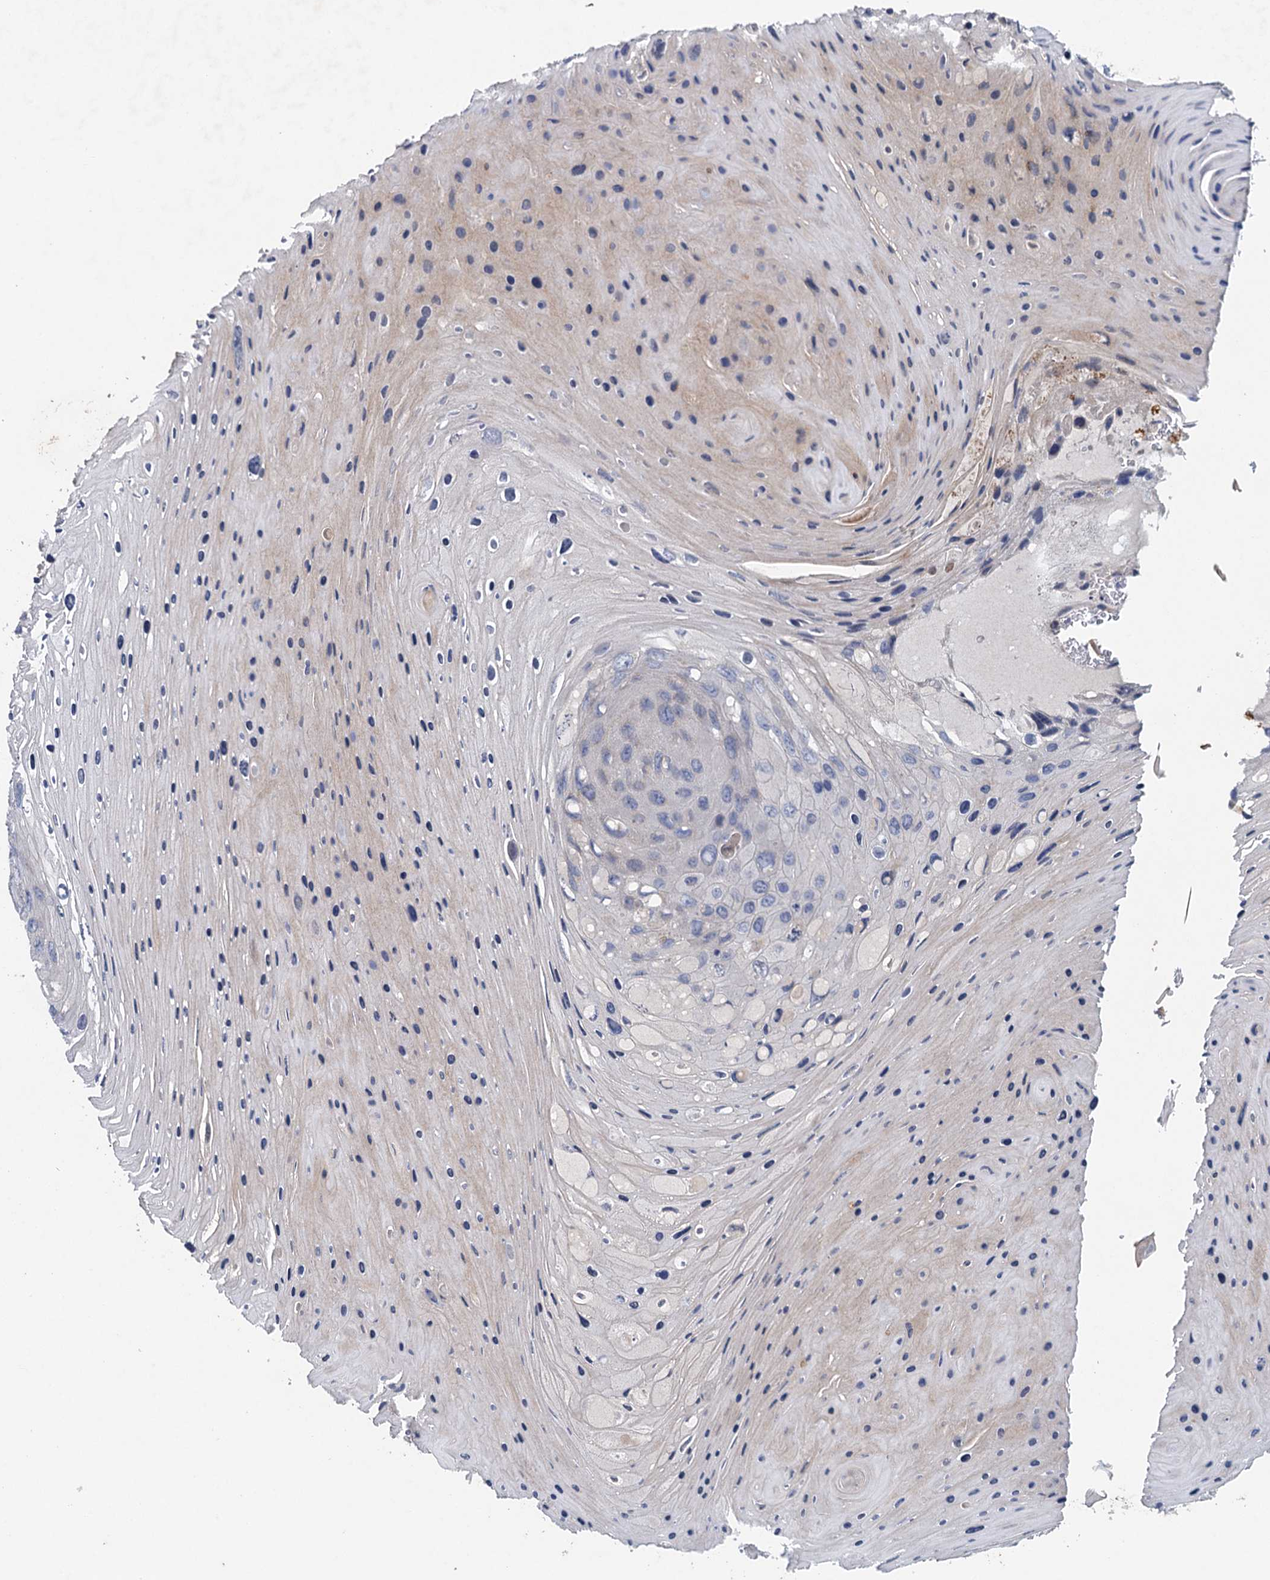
{"staining": {"intensity": "negative", "quantity": "none", "location": "none"}, "tissue": "skin cancer", "cell_type": "Tumor cells", "image_type": "cancer", "snomed": [{"axis": "morphology", "description": "Squamous cell carcinoma, NOS"}, {"axis": "topography", "description": "Skin"}], "caption": "There is no significant positivity in tumor cells of skin squamous cell carcinoma.", "gene": "TPCN1", "patient": {"sex": "female", "age": 88}}